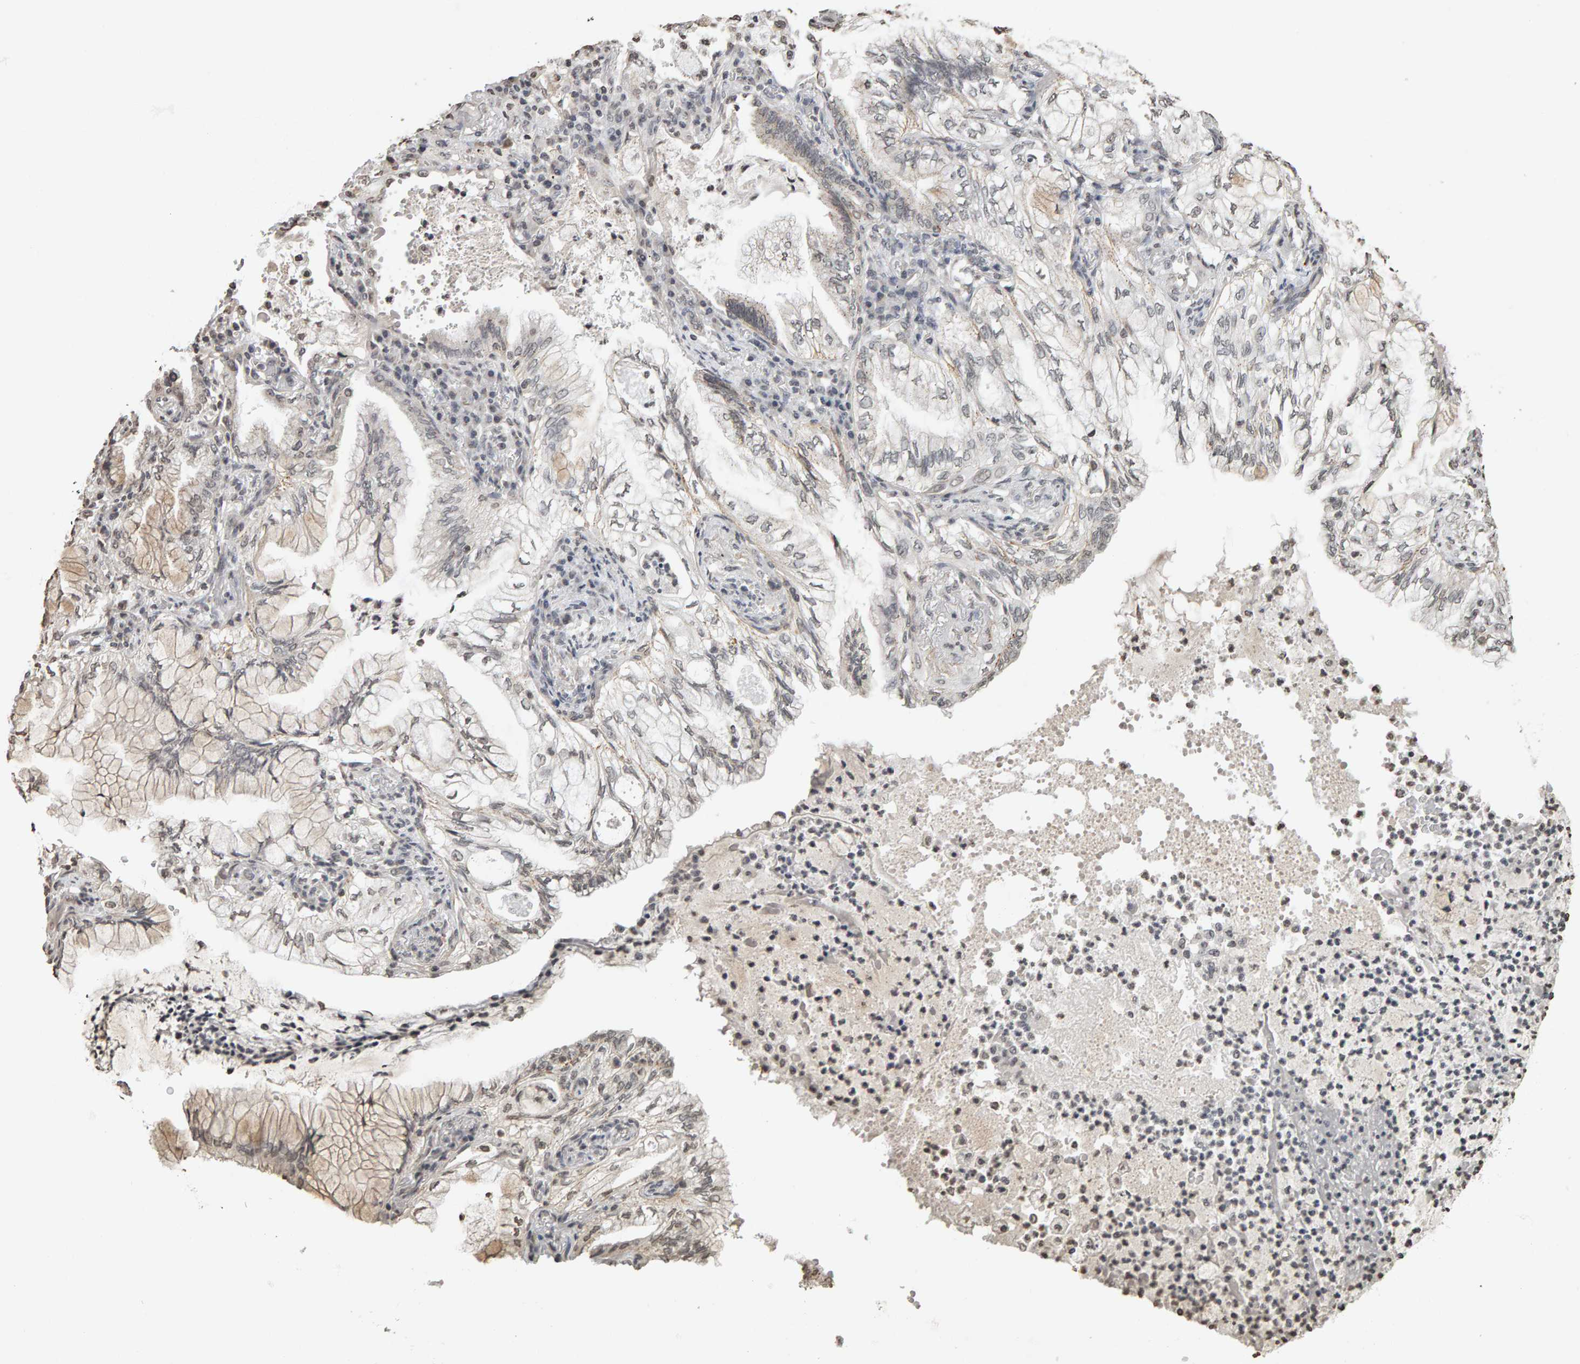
{"staining": {"intensity": "weak", "quantity": "25%-75%", "location": "cytoplasmic/membranous"}, "tissue": "lung cancer", "cell_type": "Tumor cells", "image_type": "cancer", "snomed": [{"axis": "morphology", "description": "Adenocarcinoma, NOS"}, {"axis": "topography", "description": "Lung"}], "caption": "Brown immunohistochemical staining in lung cancer (adenocarcinoma) displays weak cytoplasmic/membranous expression in approximately 25%-75% of tumor cells. Nuclei are stained in blue.", "gene": "AFF4", "patient": {"sex": "female", "age": 70}}